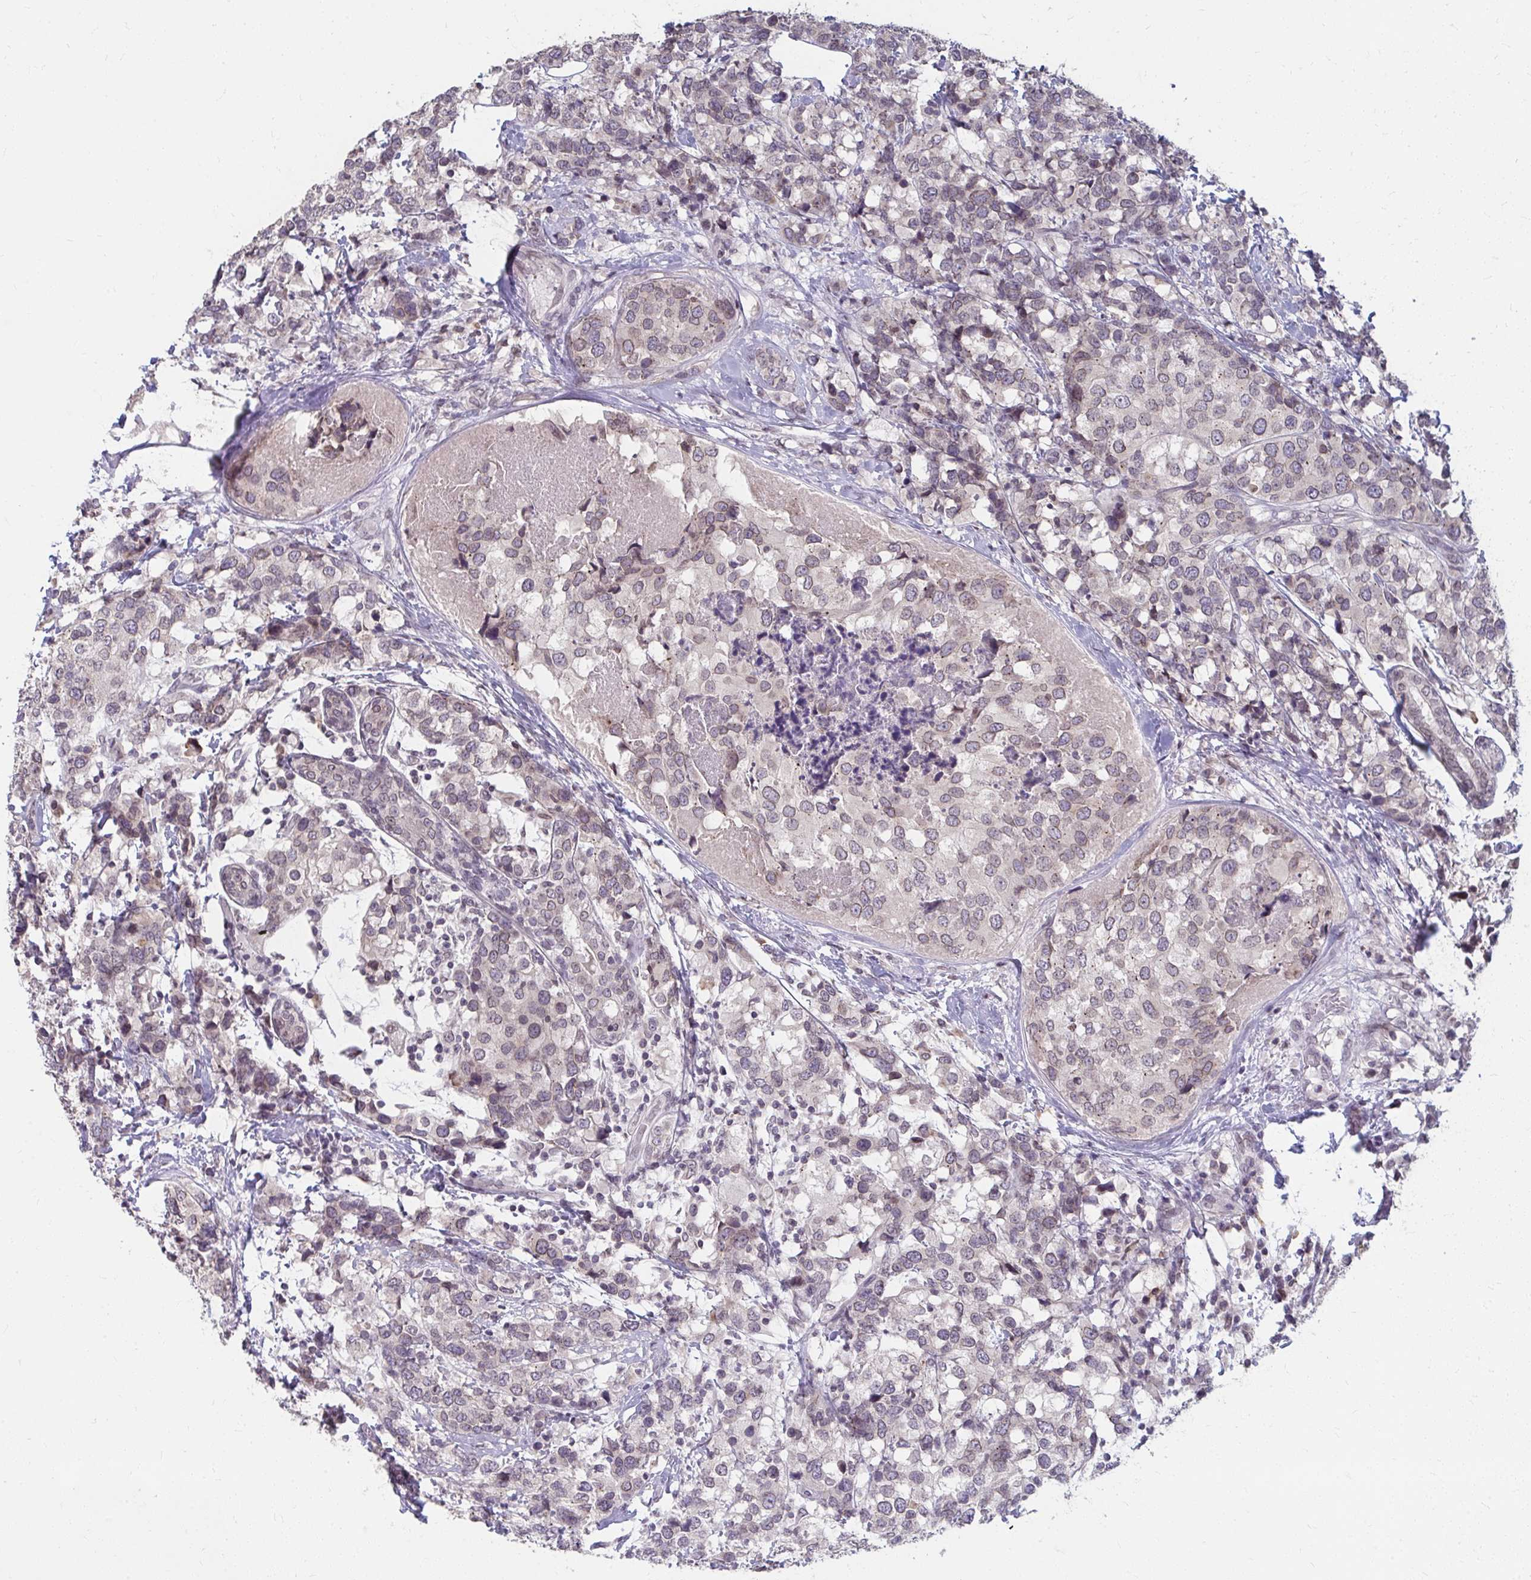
{"staining": {"intensity": "weak", "quantity": "25%-75%", "location": "cytoplasmic/membranous,nuclear"}, "tissue": "breast cancer", "cell_type": "Tumor cells", "image_type": "cancer", "snomed": [{"axis": "morphology", "description": "Lobular carcinoma"}, {"axis": "topography", "description": "Breast"}], "caption": "A brown stain labels weak cytoplasmic/membranous and nuclear staining of a protein in breast cancer (lobular carcinoma) tumor cells.", "gene": "NUP133", "patient": {"sex": "female", "age": 59}}